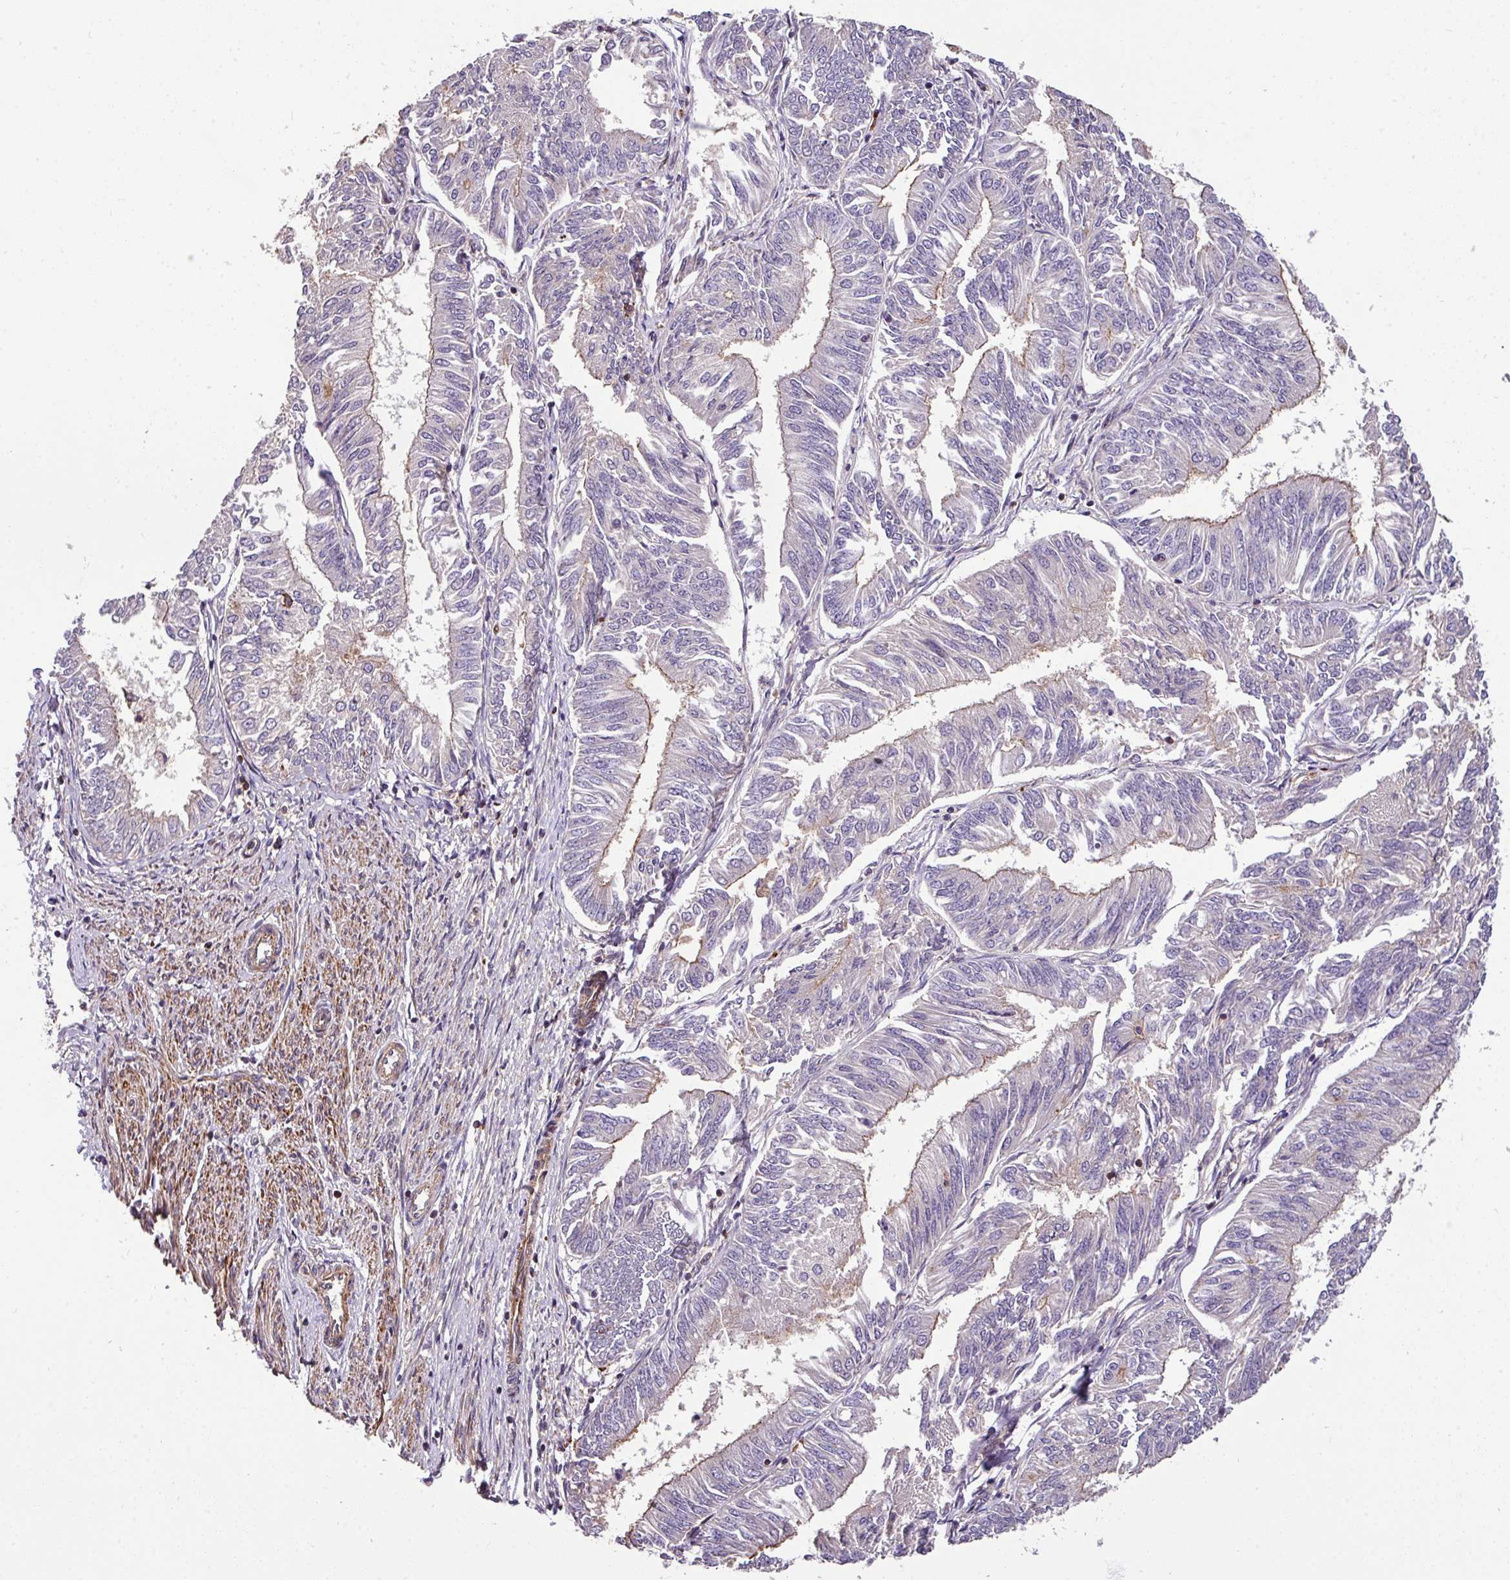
{"staining": {"intensity": "moderate", "quantity": "<25%", "location": "cytoplasmic/membranous"}, "tissue": "endometrial cancer", "cell_type": "Tumor cells", "image_type": "cancer", "snomed": [{"axis": "morphology", "description": "Adenocarcinoma, NOS"}, {"axis": "topography", "description": "Endometrium"}], "caption": "This image shows endometrial cancer (adenocarcinoma) stained with immunohistochemistry to label a protein in brown. The cytoplasmic/membranous of tumor cells show moderate positivity for the protein. Nuclei are counter-stained blue.", "gene": "CASS4", "patient": {"sex": "female", "age": 58}}